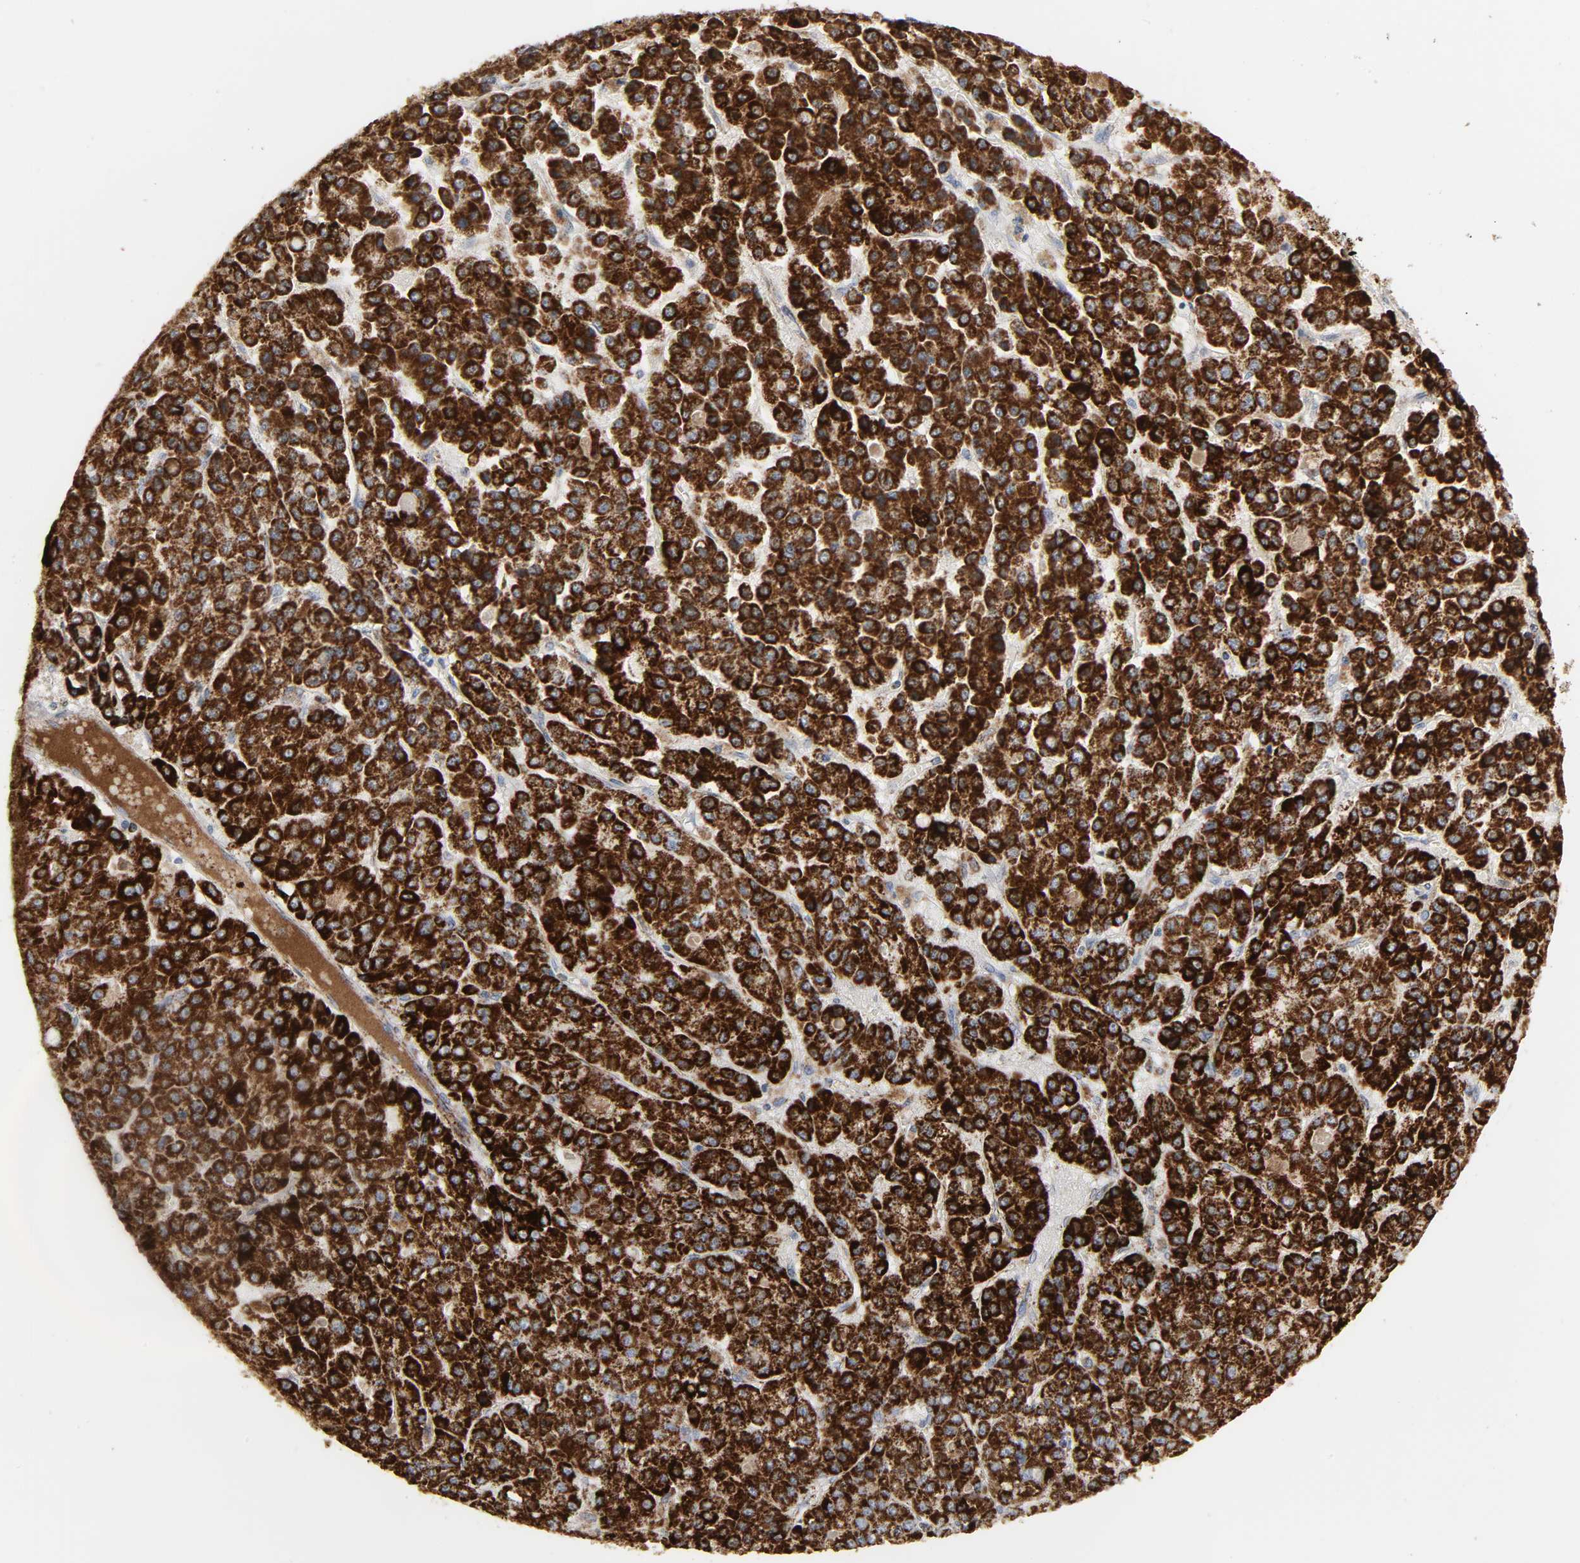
{"staining": {"intensity": "strong", "quantity": ">75%", "location": "cytoplasmic/membranous"}, "tissue": "liver cancer", "cell_type": "Tumor cells", "image_type": "cancer", "snomed": [{"axis": "morphology", "description": "Carcinoma, Hepatocellular, NOS"}, {"axis": "topography", "description": "Liver"}], "caption": "An immunohistochemistry micrograph of neoplastic tissue is shown. Protein staining in brown highlights strong cytoplasmic/membranous positivity in liver cancer within tumor cells.", "gene": "ACAT1", "patient": {"sex": "male", "age": 70}}